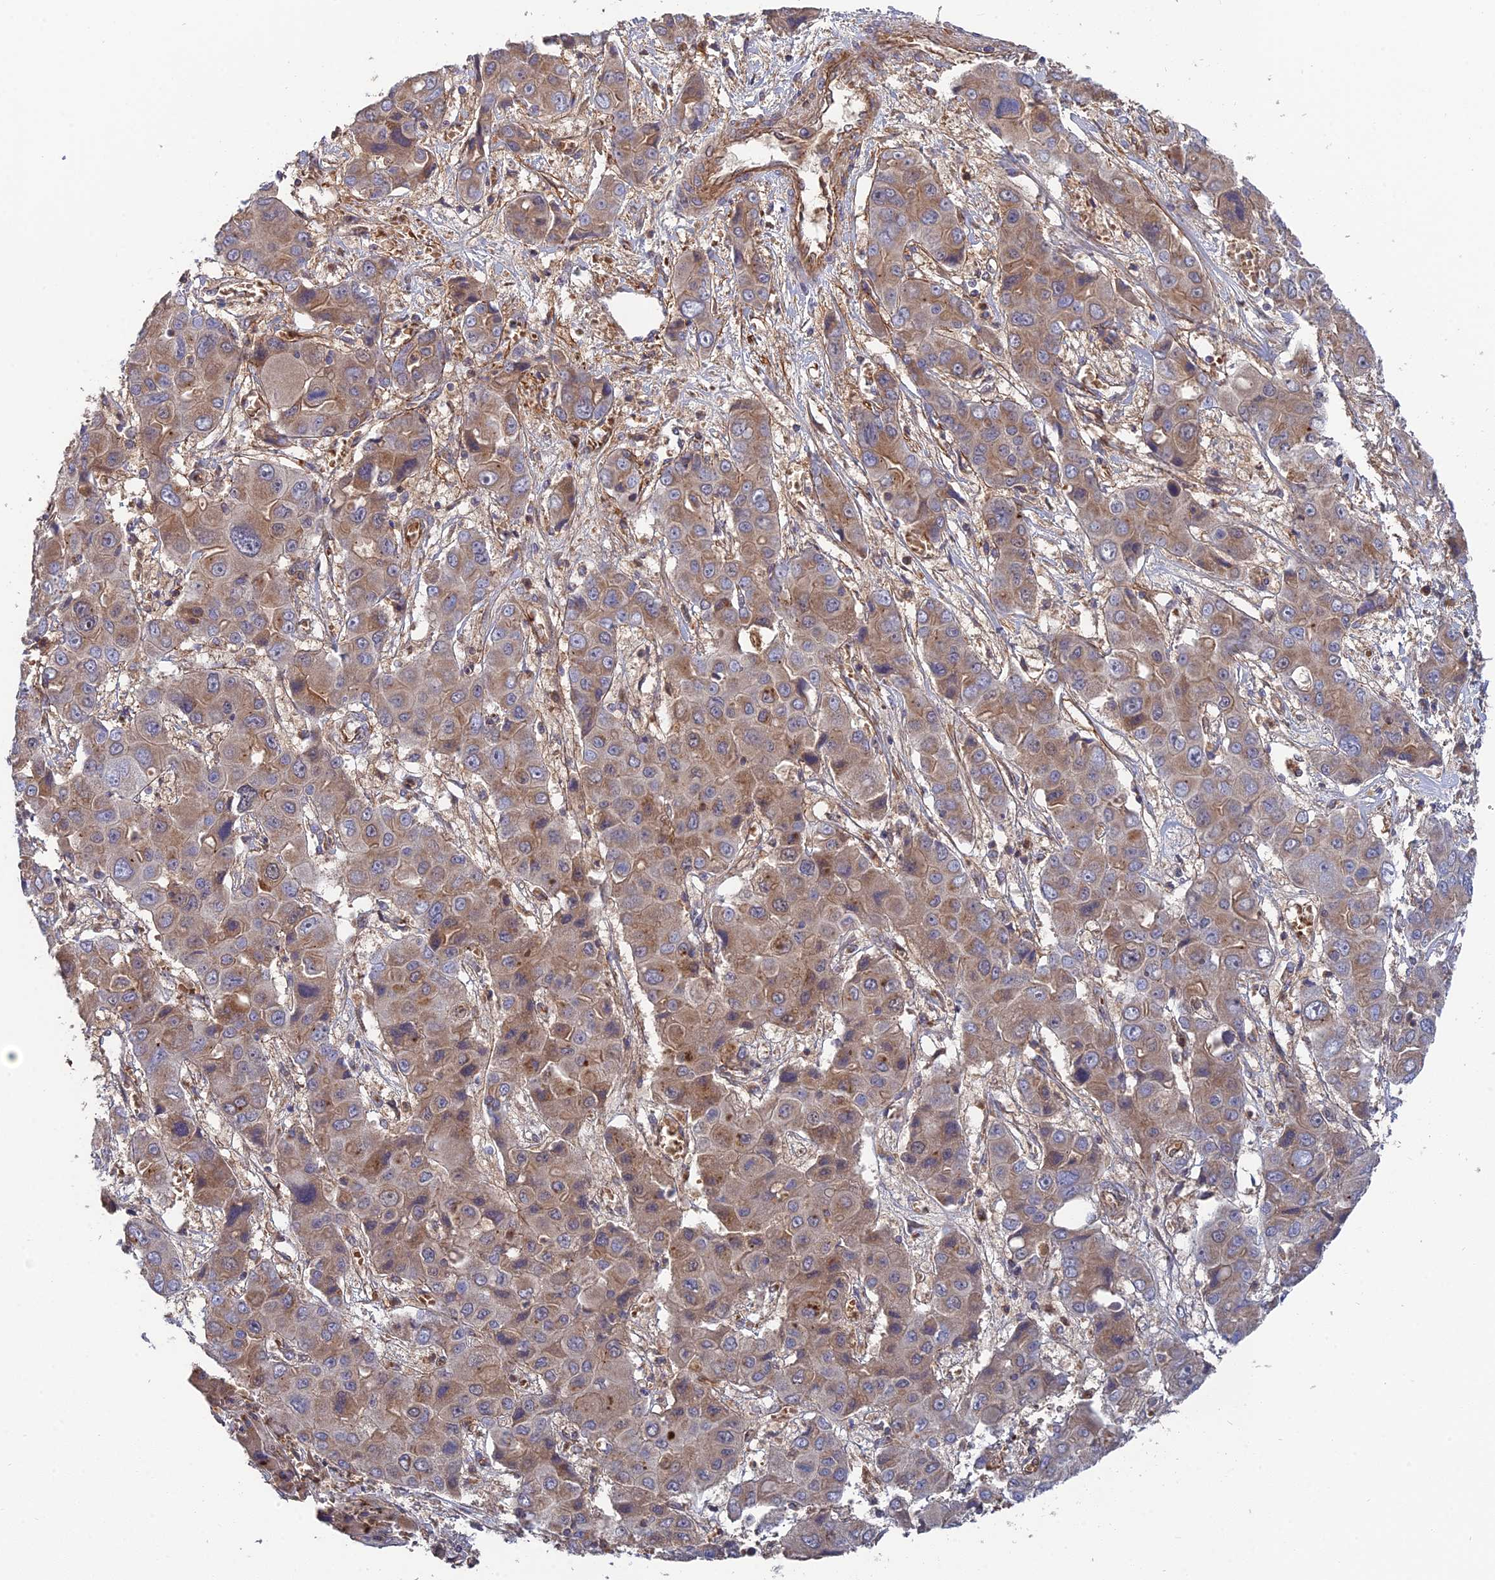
{"staining": {"intensity": "weak", "quantity": ">75%", "location": "cytoplasmic/membranous"}, "tissue": "liver cancer", "cell_type": "Tumor cells", "image_type": "cancer", "snomed": [{"axis": "morphology", "description": "Cholangiocarcinoma"}, {"axis": "topography", "description": "Liver"}], "caption": "The immunohistochemical stain labels weak cytoplasmic/membranous expression in tumor cells of liver cholangiocarcinoma tissue.", "gene": "RPIA", "patient": {"sex": "male", "age": 67}}